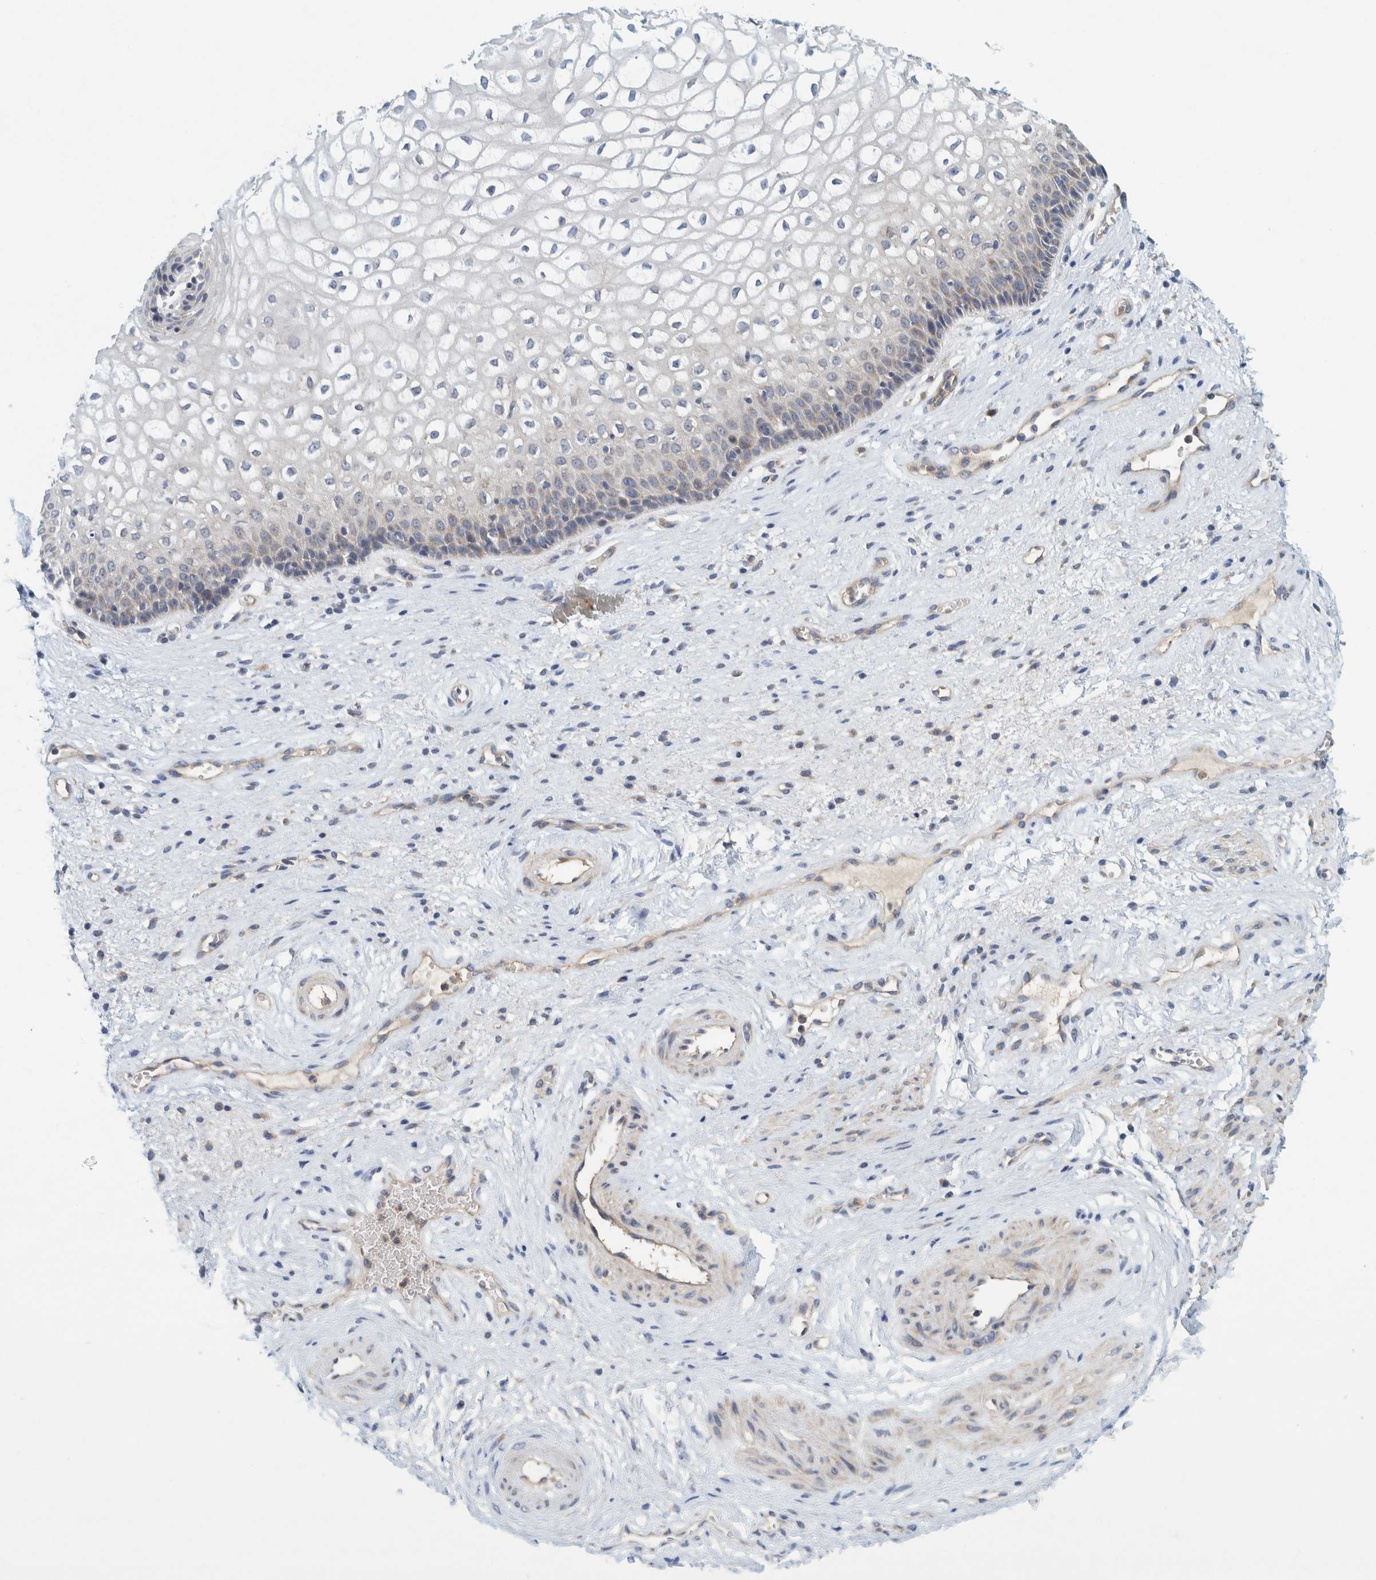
{"staining": {"intensity": "negative", "quantity": "none", "location": "none"}, "tissue": "vagina", "cell_type": "Squamous epithelial cells", "image_type": "normal", "snomed": [{"axis": "morphology", "description": "Normal tissue, NOS"}, {"axis": "topography", "description": "Vagina"}], "caption": "Squamous epithelial cells show no significant expression in normal vagina. (DAB (3,3'-diaminobenzidine) immunohistochemistry visualized using brightfield microscopy, high magnification).", "gene": "ZNF324B", "patient": {"sex": "female", "age": 34}}